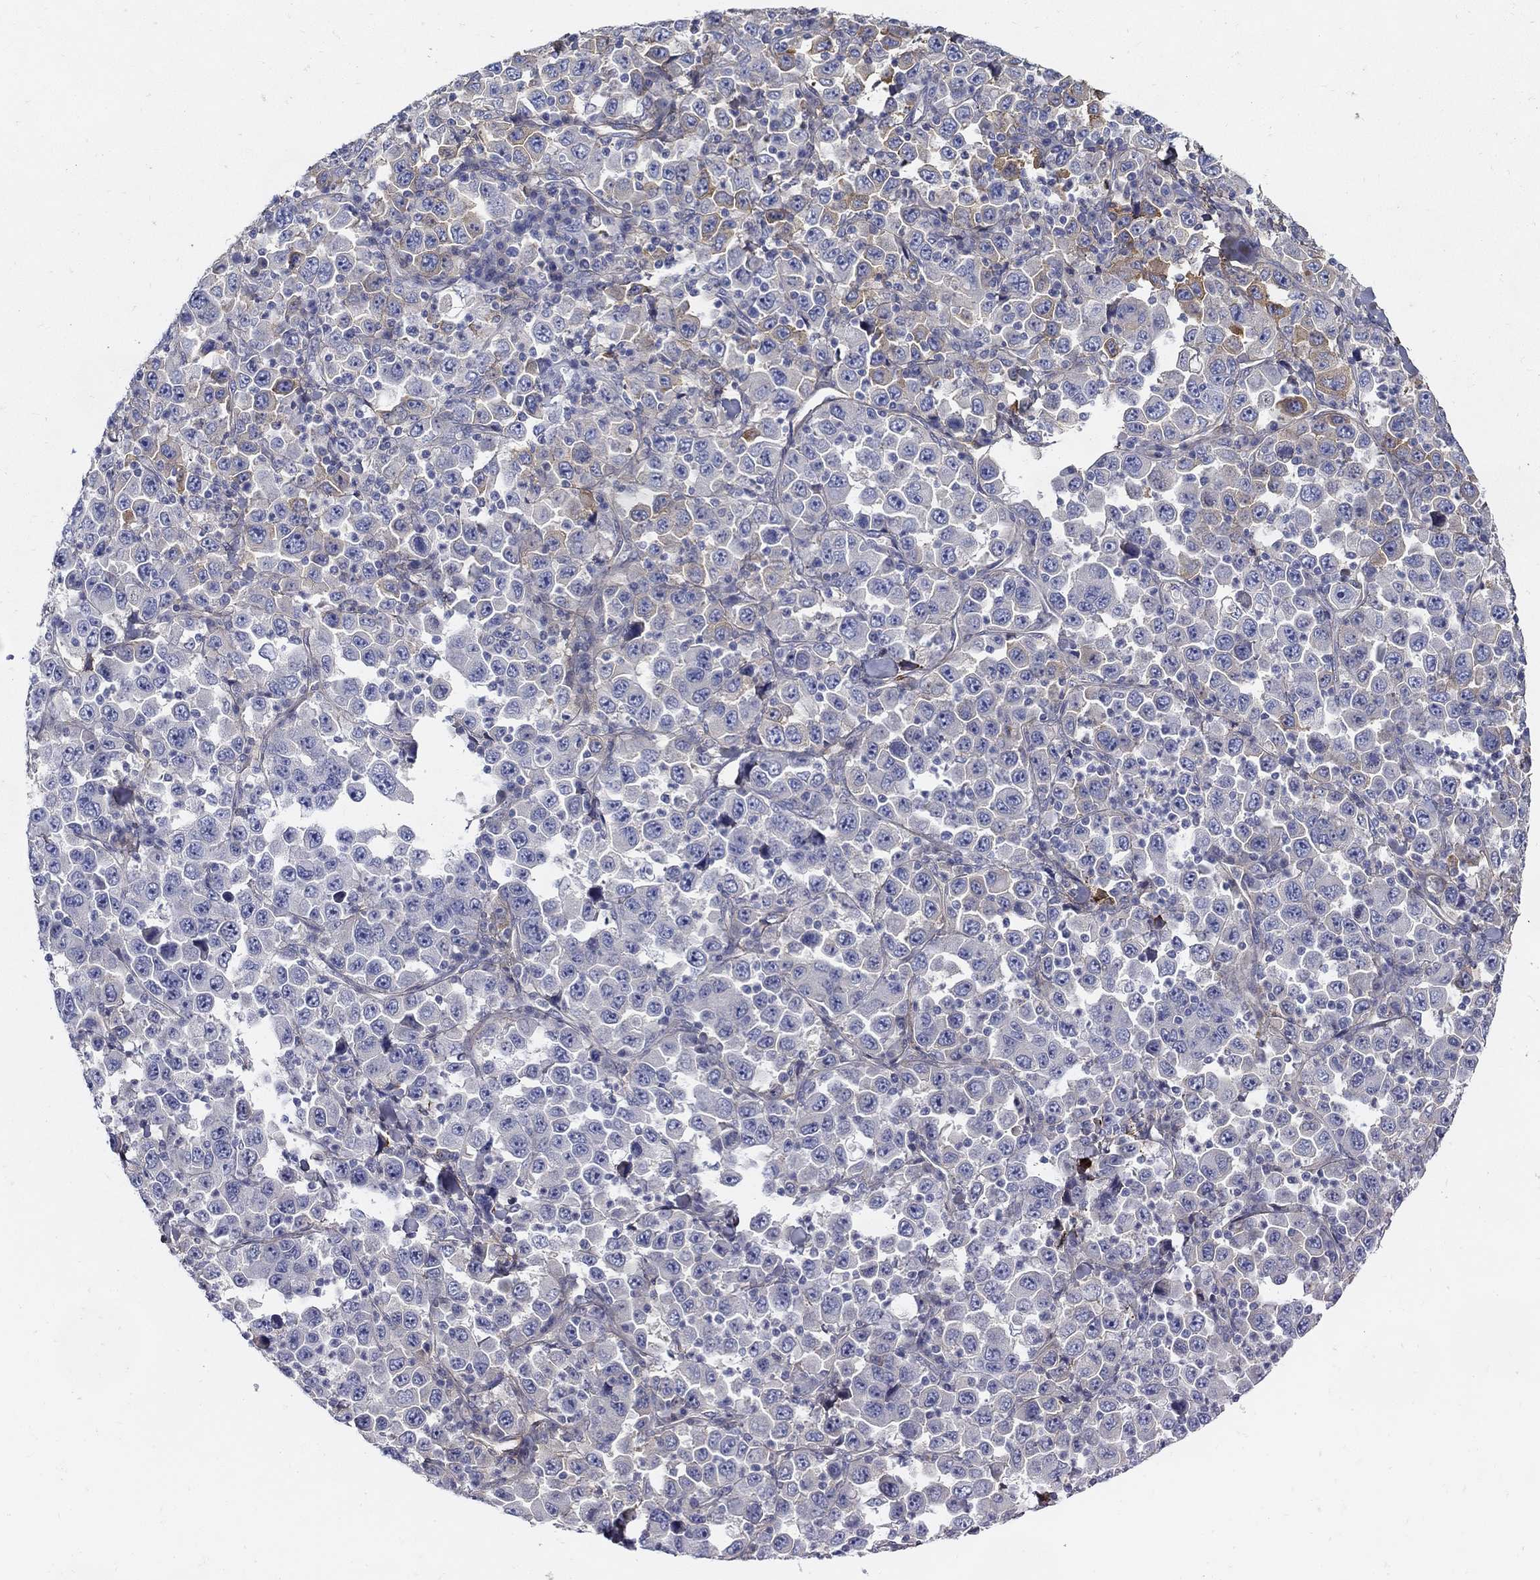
{"staining": {"intensity": "moderate", "quantity": "<25%", "location": "cytoplasmic/membranous"}, "tissue": "stomach cancer", "cell_type": "Tumor cells", "image_type": "cancer", "snomed": [{"axis": "morphology", "description": "Normal tissue, NOS"}, {"axis": "morphology", "description": "Adenocarcinoma, NOS"}, {"axis": "topography", "description": "Stomach, upper"}, {"axis": "topography", "description": "Stomach"}], "caption": "Protein expression analysis of stomach adenocarcinoma shows moderate cytoplasmic/membranous positivity in about <25% of tumor cells. The protein is shown in brown color, while the nuclei are stained blue.", "gene": "TGFBI", "patient": {"sex": "male", "age": 59}}